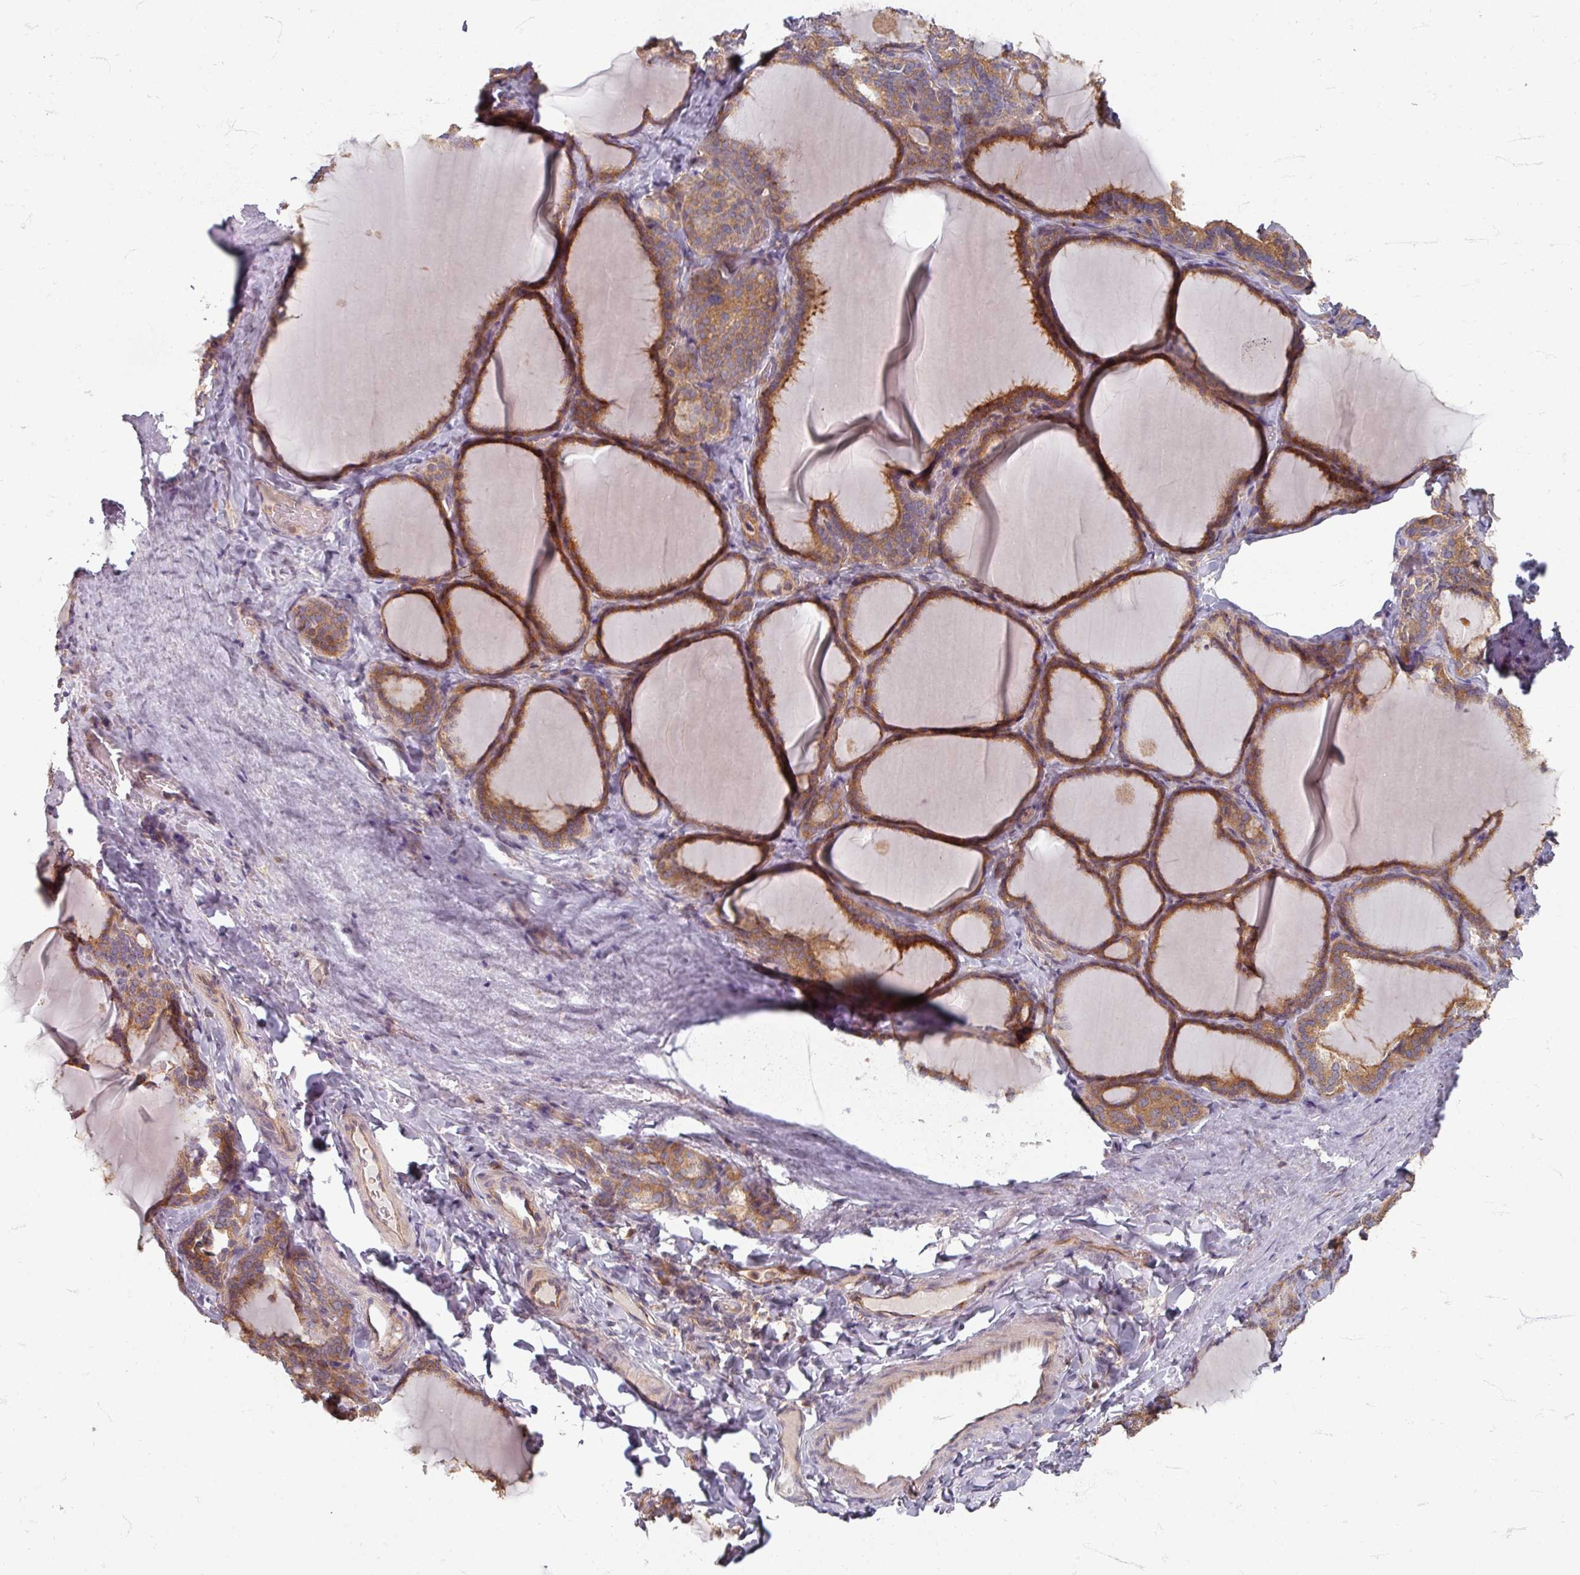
{"staining": {"intensity": "strong", "quantity": ">75%", "location": "cytoplasmic/membranous"}, "tissue": "thyroid gland", "cell_type": "Glandular cells", "image_type": "normal", "snomed": [{"axis": "morphology", "description": "Normal tissue, NOS"}, {"axis": "topography", "description": "Thyroid gland"}], "caption": "Immunohistochemical staining of benign human thyroid gland demonstrates high levels of strong cytoplasmic/membranous positivity in about >75% of glandular cells. (DAB (3,3'-diaminobenzidine) = brown stain, brightfield microscopy at high magnification).", "gene": "STAM", "patient": {"sex": "female", "age": 31}}